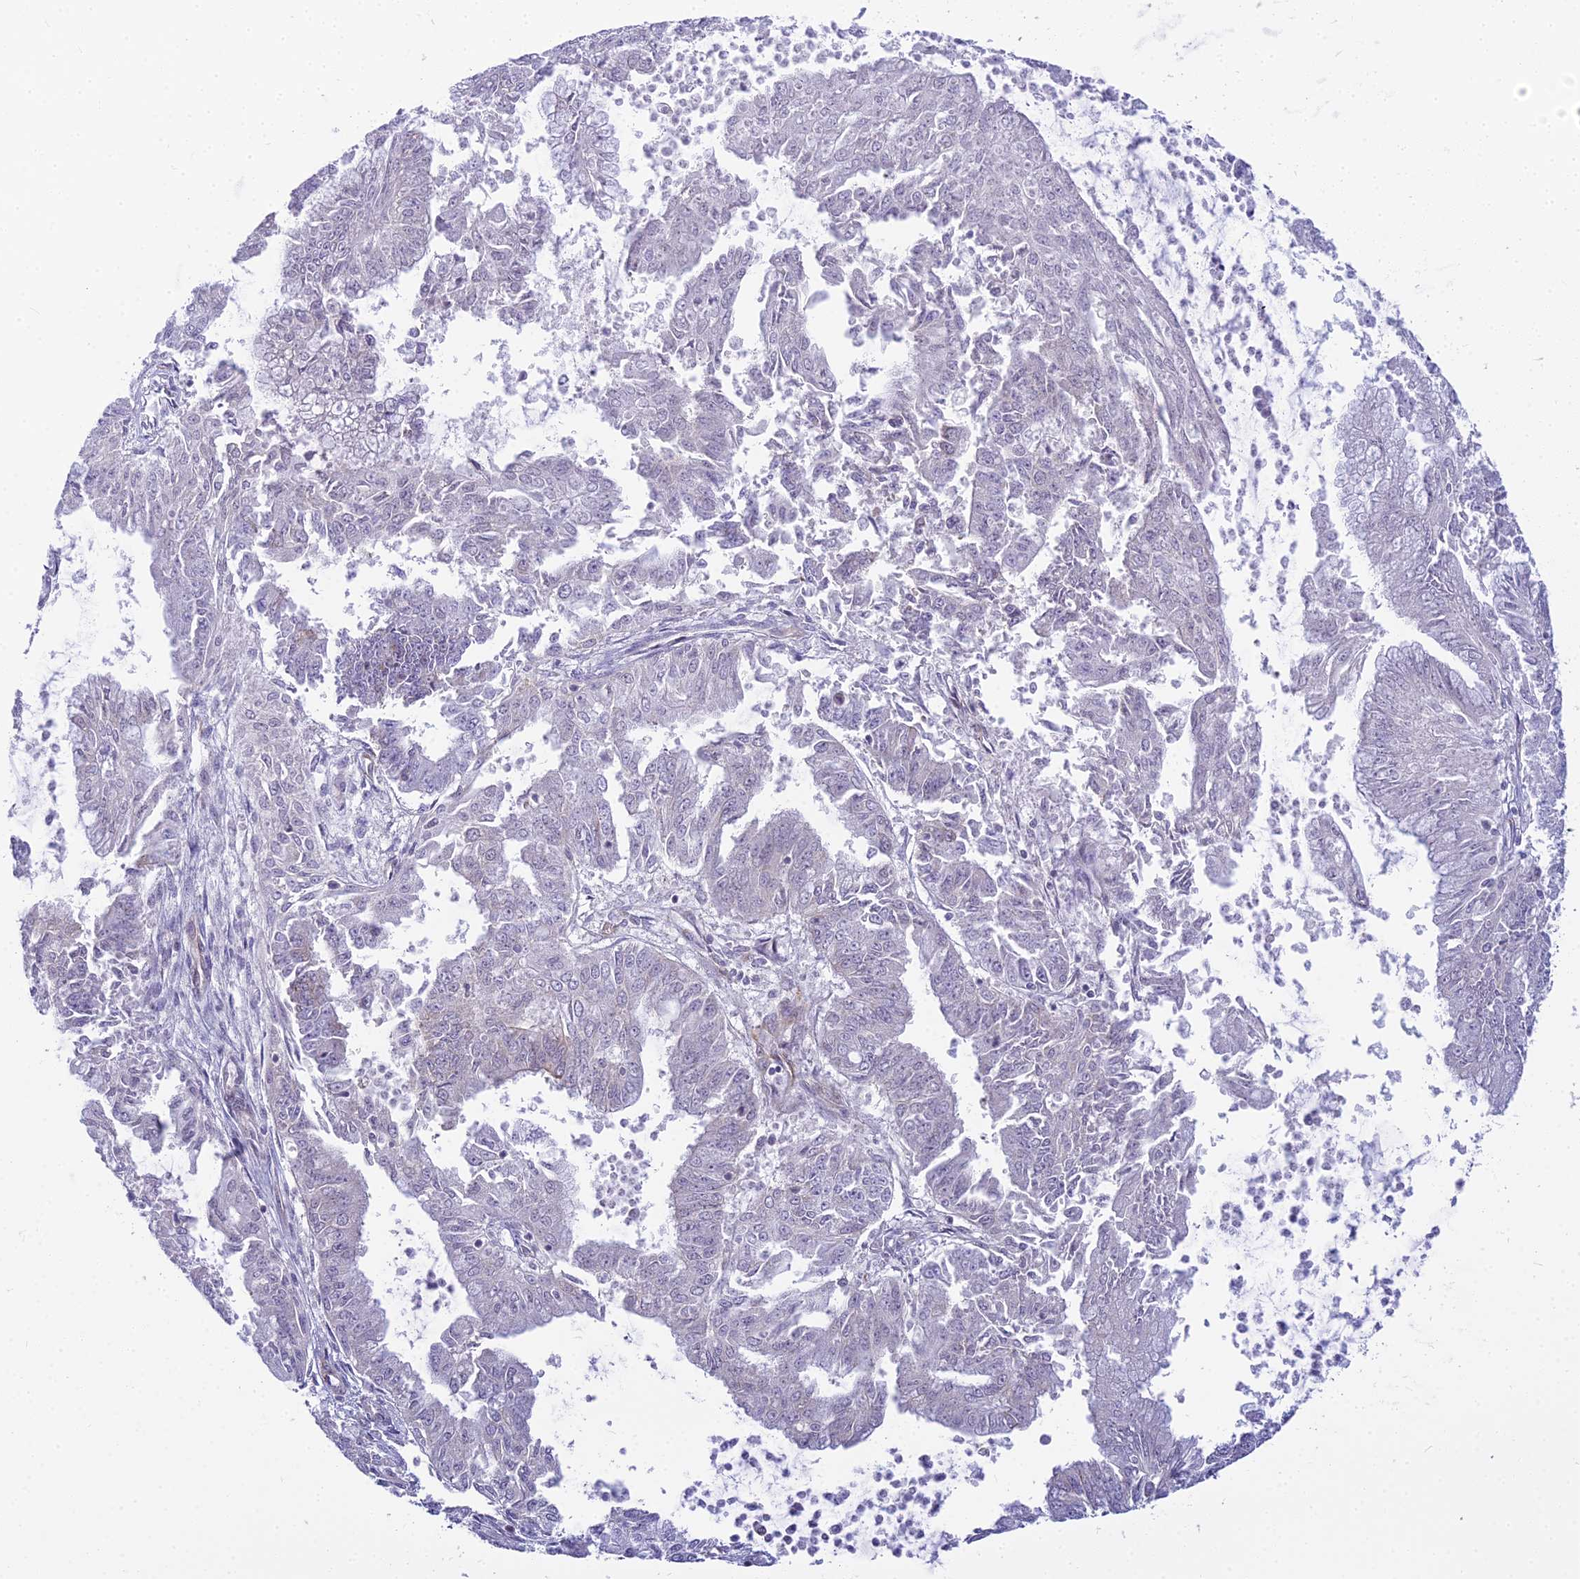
{"staining": {"intensity": "negative", "quantity": "none", "location": "none"}, "tissue": "endometrial cancer", "cell_type": "Tumor cells", "image_type": "cancer", "snomed": [{"axis": "morphology", "description": "Adenocarcinoma, NOS"}, {"axis": "topography", "description": "Endometrium"}], "caption": "Immunohistochemistry photomicrograph of neoplastic tissue: human endometrial adenocarcinoma stained with DAB exhibits no significant protein positivity in tumor cells.", "gene": "RGL3", "patient": {"sex": "female", "age": 73}}